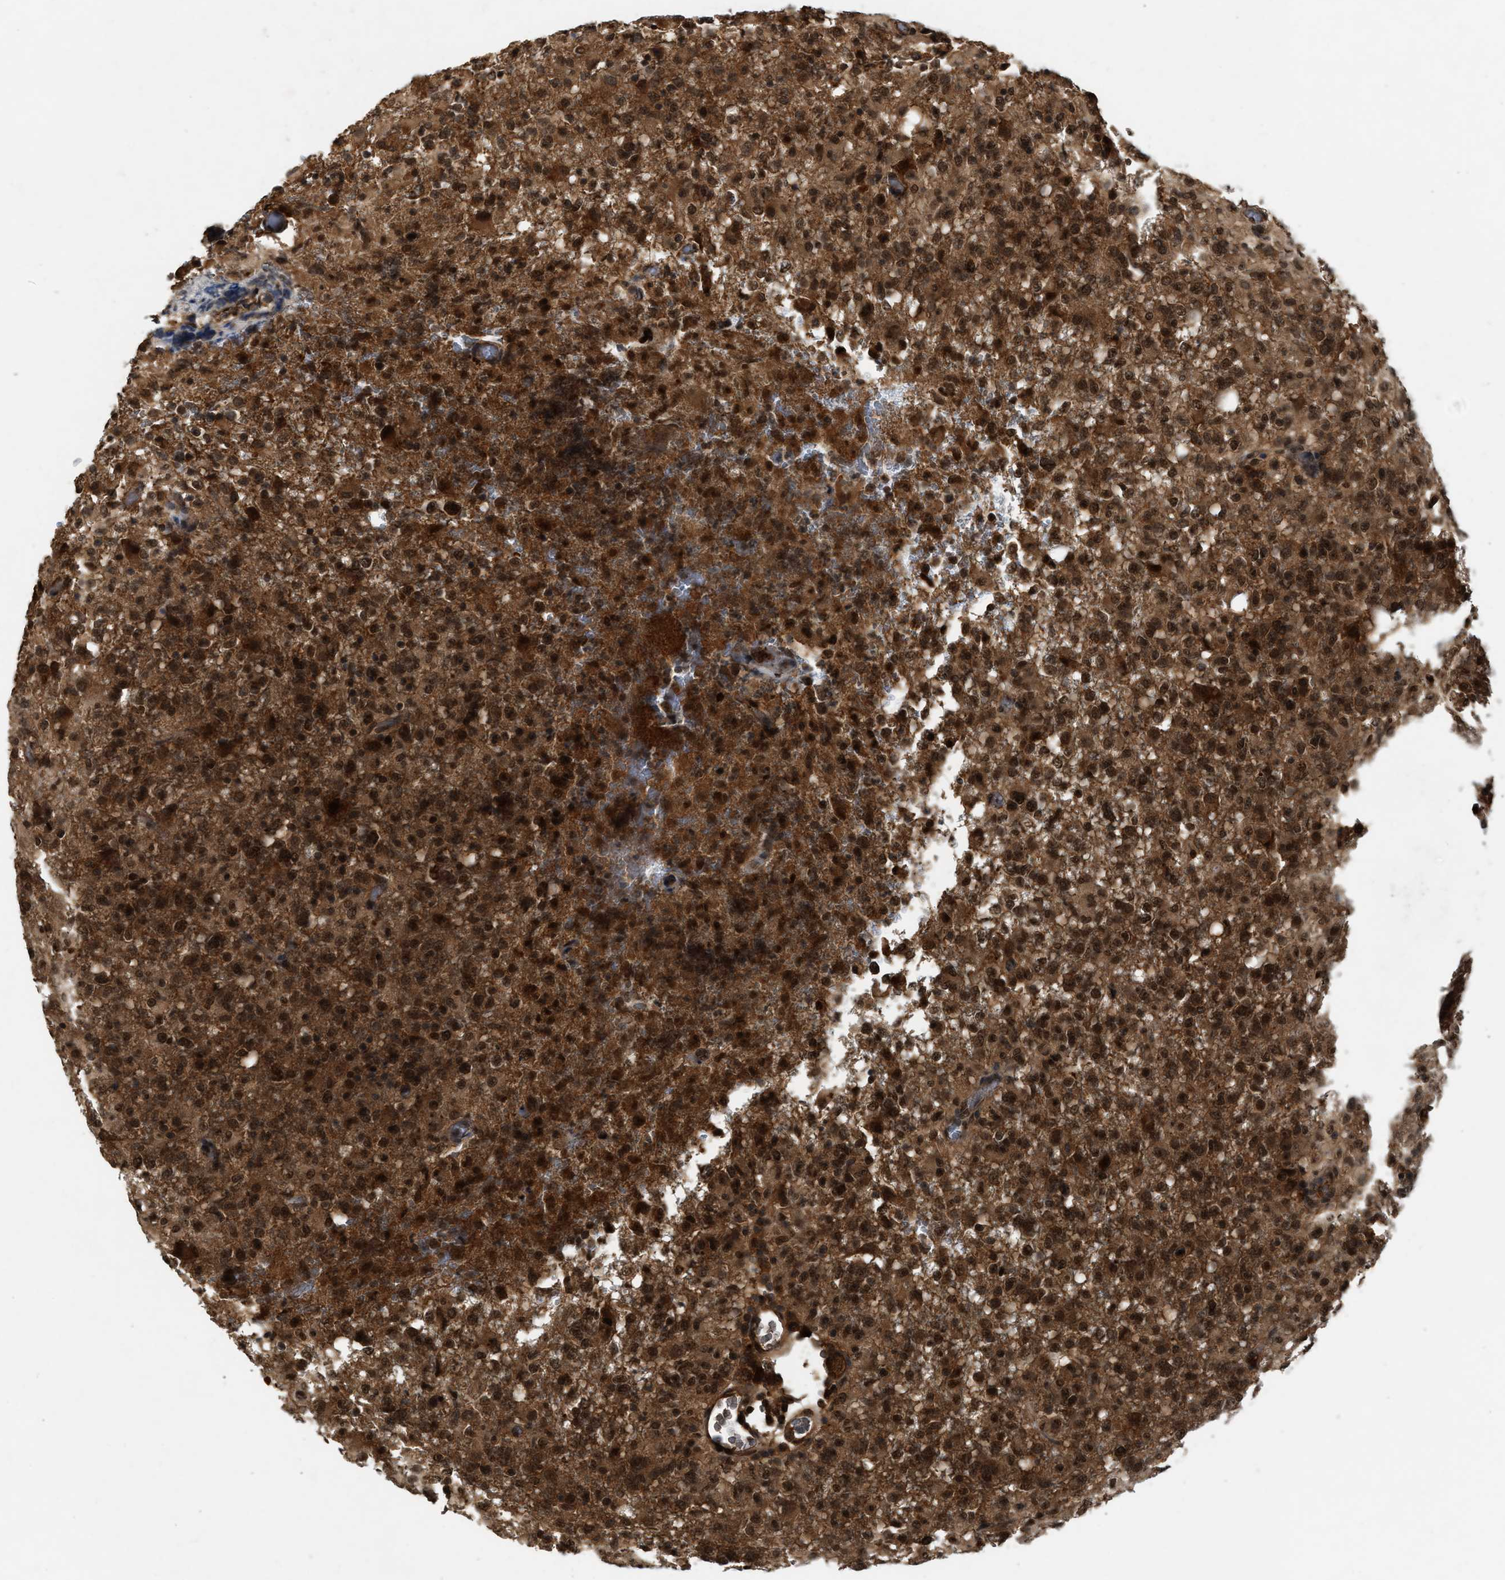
{"staining": {"intensity": "strong", "quantity": ">75%", "location": "cytoplasmic/membranous,nuclear"}, "tissue": "glioma", "cell_type": "Tumor cells", "image_type": "cancer", "snomed": [{"axis": "morphology", "description": "Glioma, malignant, High grade"}, {"axis": "topography", "description": "Brain"}], "caption": "Malignant glioma (high-grade) stained for a protein shows strong cytoplasmic/membranous and nuclear positivity in tumor cells. (Stains: DAB (3,3'-diaminobenzidine) in brown, nuclei in blue, Microscopy: brightfield microscopy at high magnification).", "gene": "RUSC2", "patient": {"sex": "female", "age": 57}}